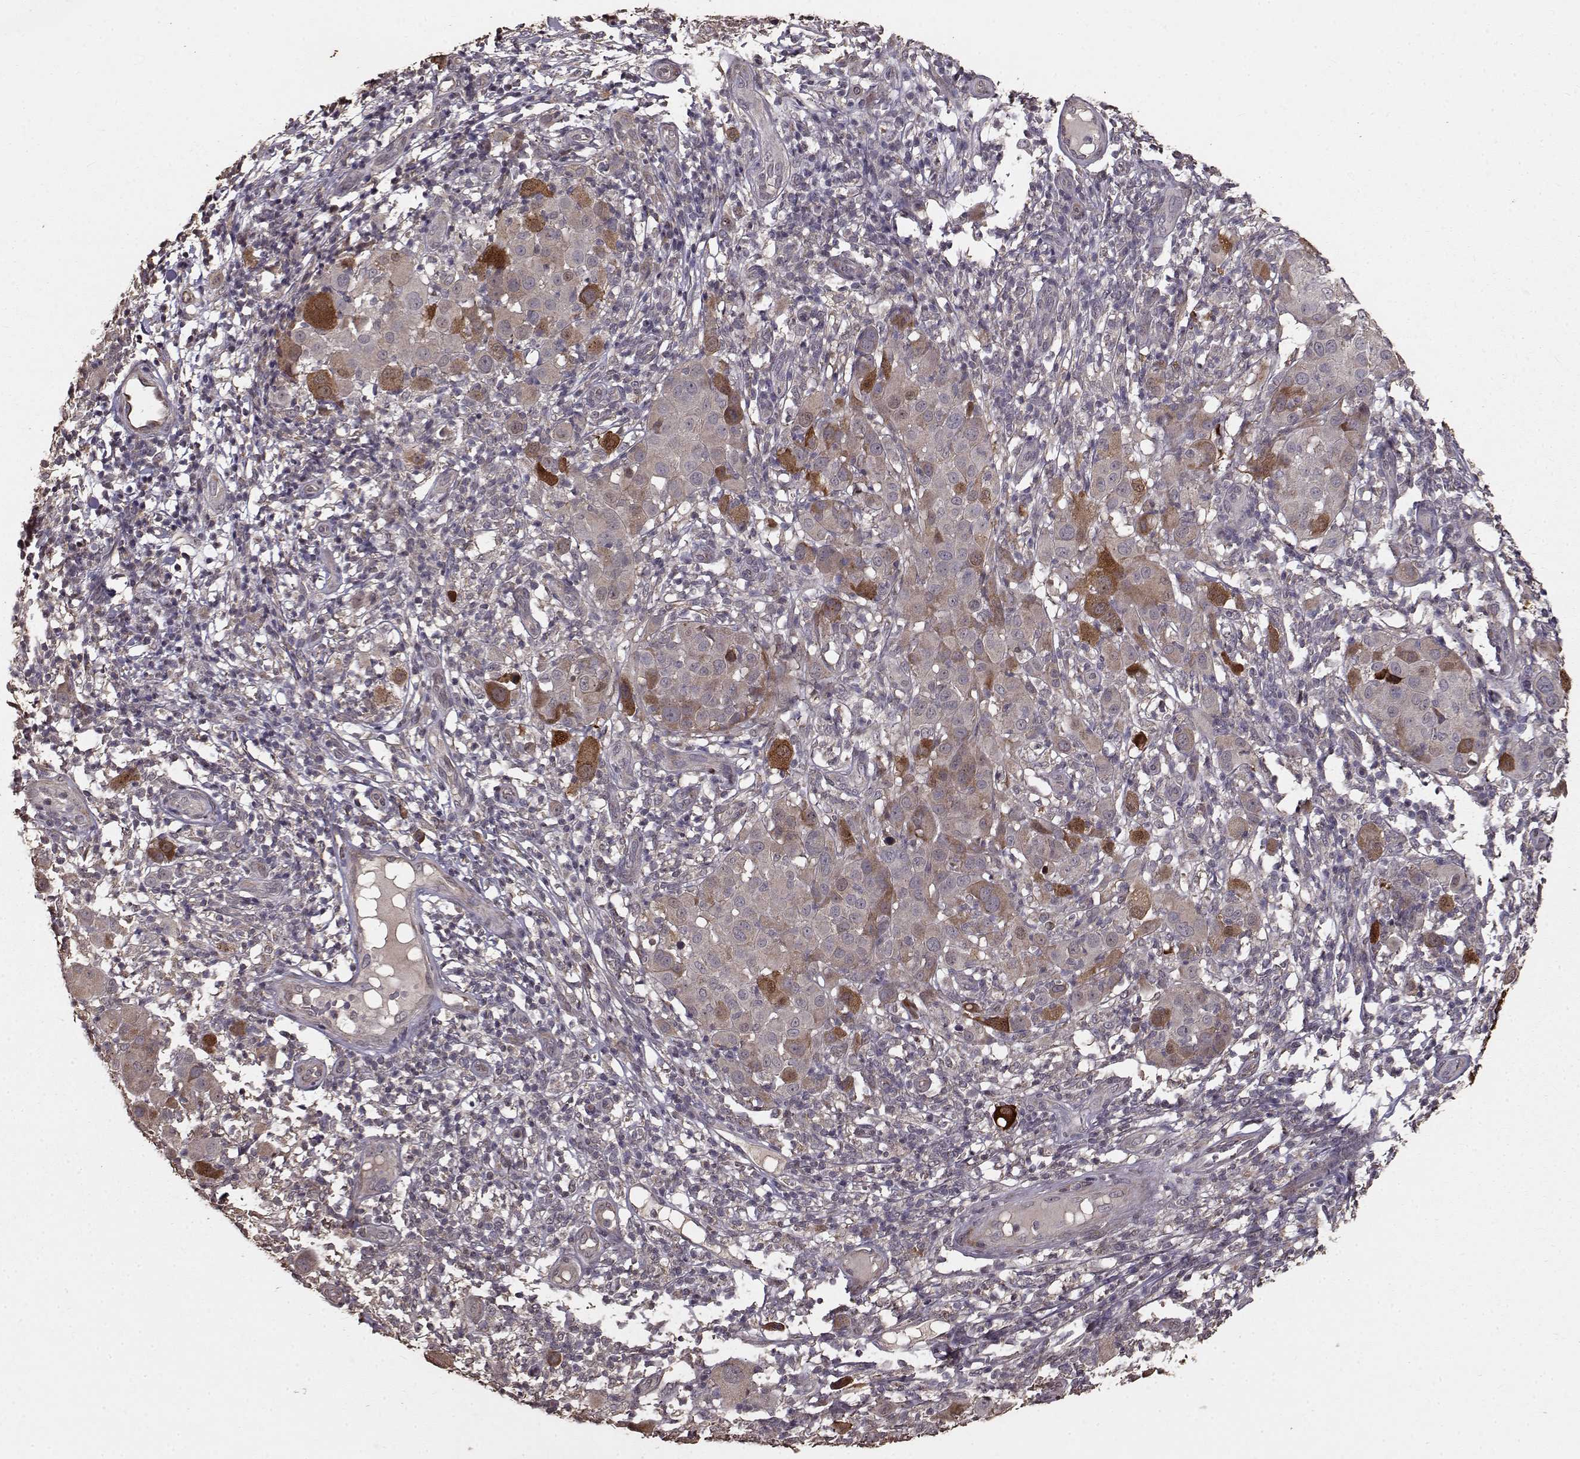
{"staining": {"intensity": "moderate", "quantity": ">75%", "location": "cytoplasmic/membranous"}, "tissue": "melanoma", "cell_type": "Tumor cells", "image_type": "cancer", "snomed": [{"axis": "morphology", "description": "Malignant melanoma, NOS"}, {"axis": "topography", "description": "Skin"}], "caption": "Immunohistochemistry staining of melanoma, which reveals medium levels of moderate cytoplasmic/membranous expression in approximately >75% of tumor cells indicating moderate cytoplasmic/membranous protein staining. The staining was performed using DAB (3,3'-diaminobenzidine) (brown) for protein detection and nuclei were counterstained in hematoxylin (blue).", "gene": "USP15", "patient": {"sex": "female", "age": 87}}